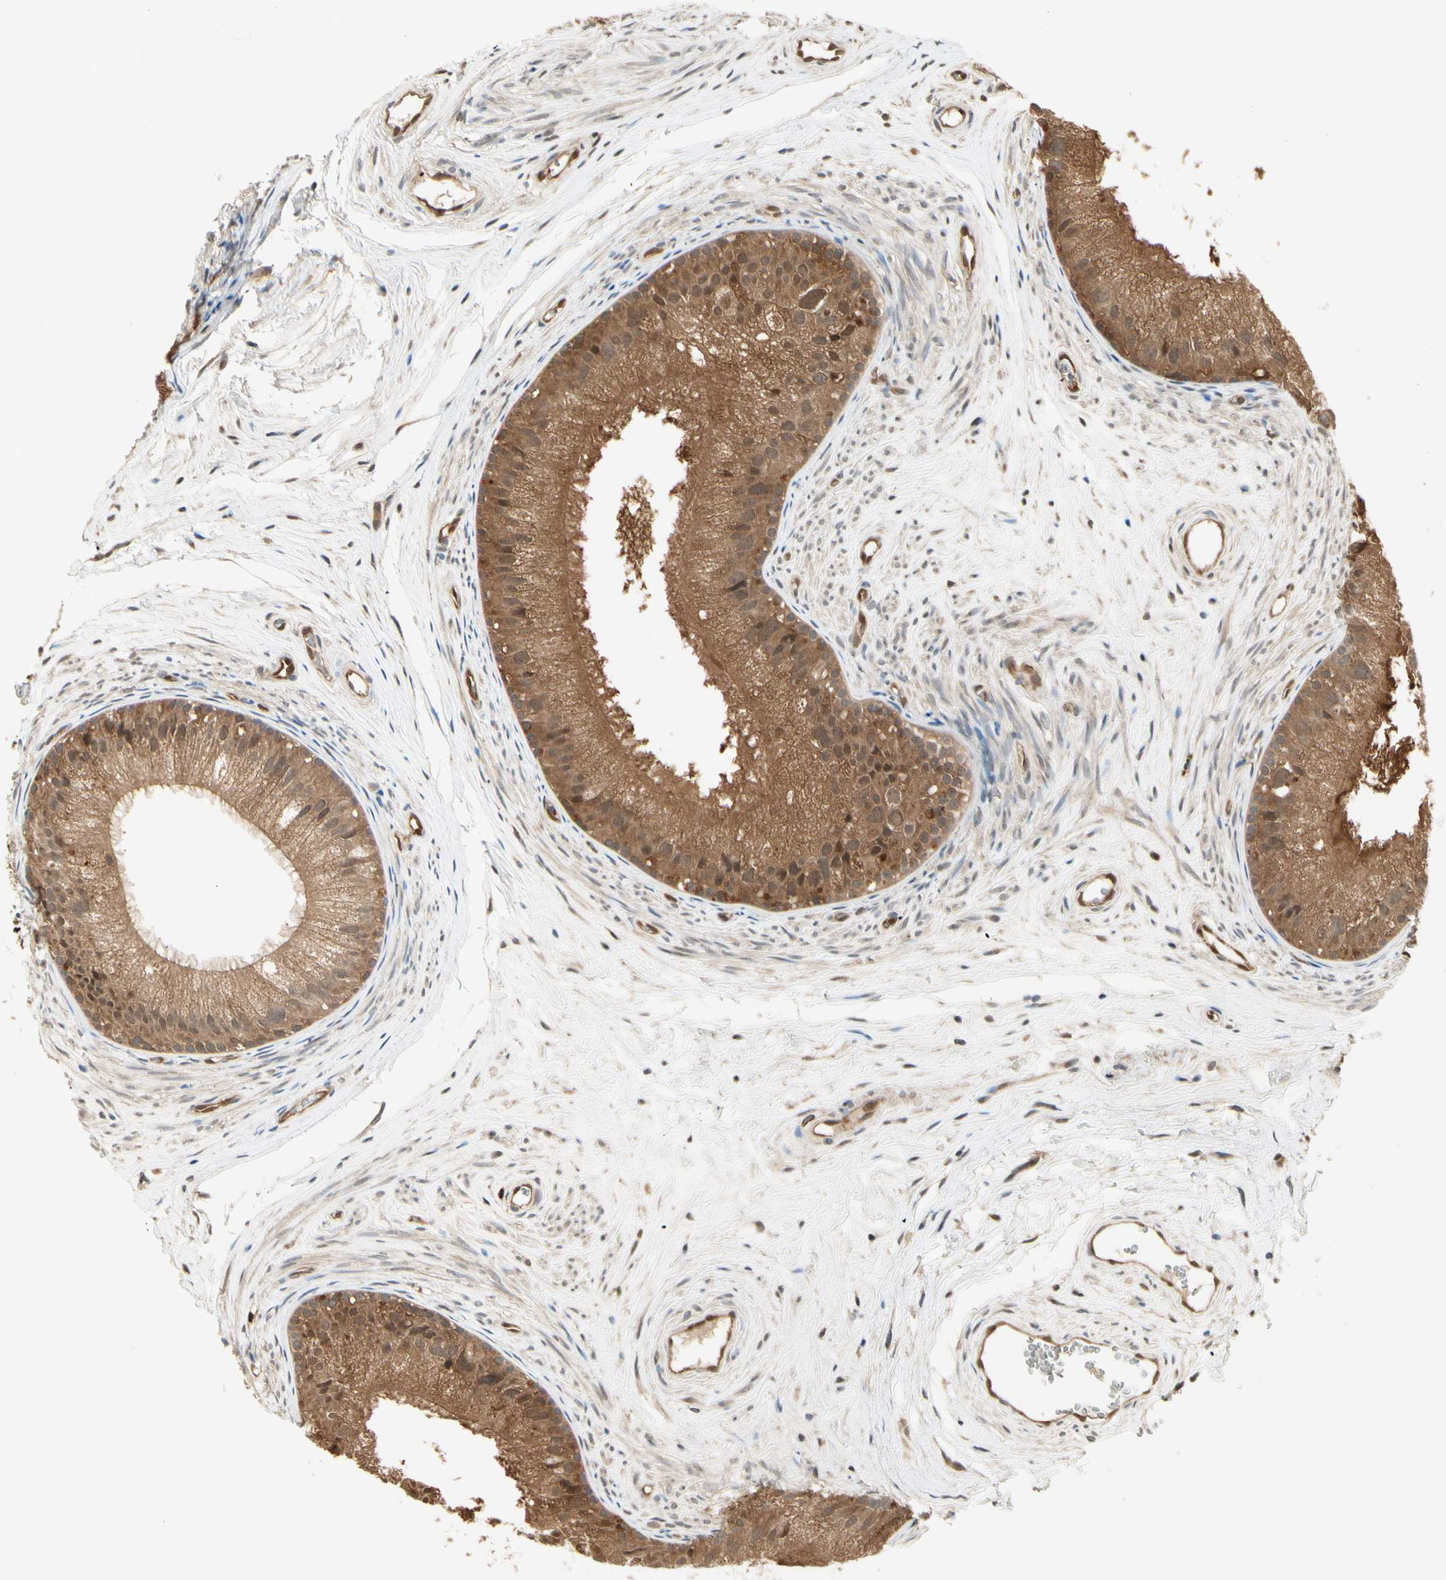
{"staining": {"intensity": "moderate", "quantity": ">75%", "location": "cytoplasmic/membranous"}, "tissue": "epididymis", "cell_type": "Glandular cells", "image_type": "normal", "snomed": [{"axis": "morphology", "description": "Normal tissue, NOS"}, {"axis": "topography", "description": "Epididymis"}], "caption": "An image showing moderate cytoplasmic/membranous expression in approximately >75% of glandular cells in benign epididymis, as visualized by brown immunohistochemical staining.", "gene": "SERPINB6", "patient": {"sex": "male", "age": 56}}